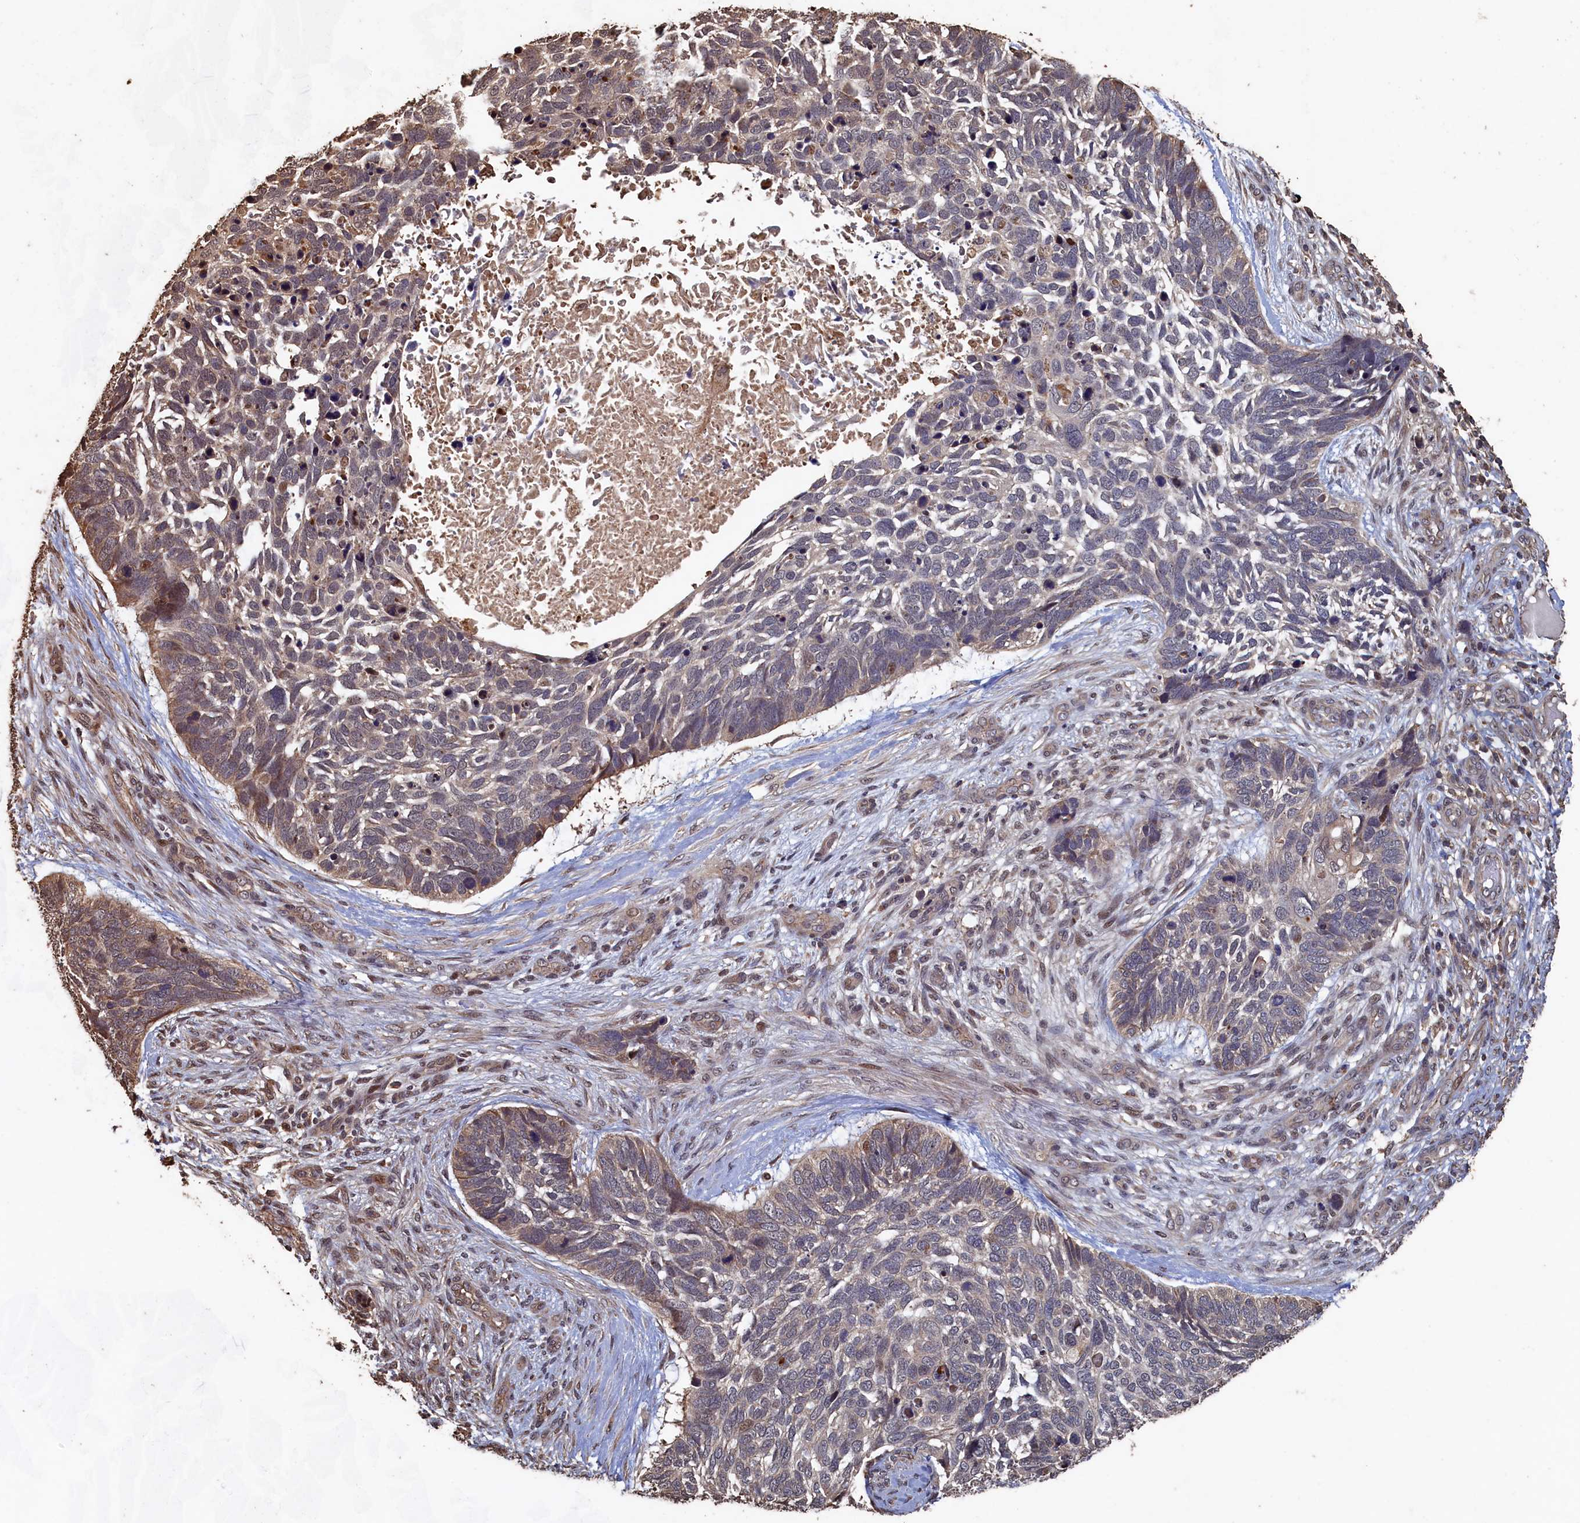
{"staining": {"intensity": "weak", "quantity": "<25%", "location": "cytoplasmic/membranous"}, "tissue": "skin cancer", "cell_type": "Tumor cells", "image_type": "cancer", "snomed": [{"axis": "morphology", "description": "Basal cell carcinoma"}, {"axis": "topography", "description": "Skin"}], "caption": "The photomicrograph shows no staining of tumor cells in skin basal cell carcinoma.", "gene": "PIGN", "patient": {"sex": "male", "age": 88}}